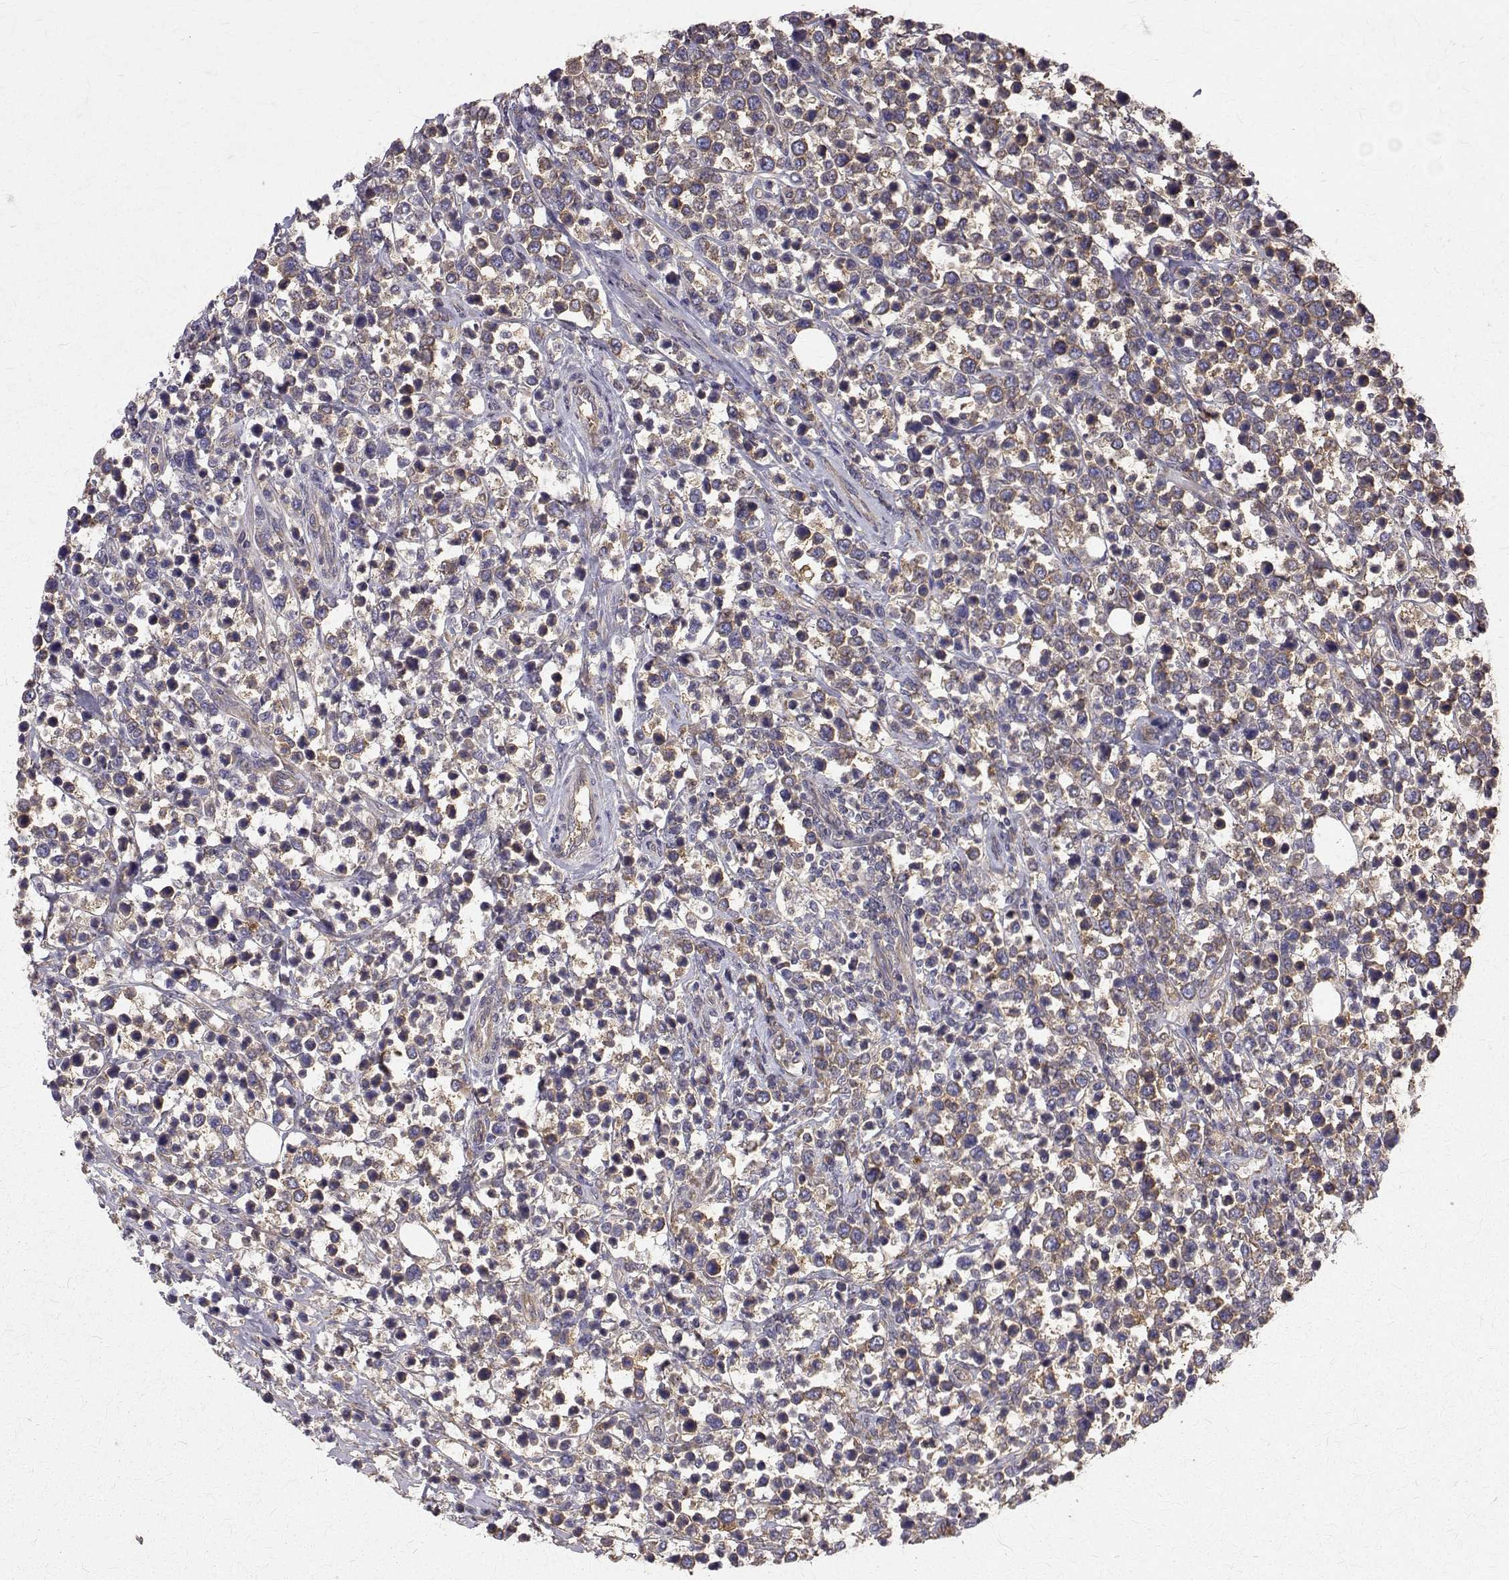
{"staining": {"intensity": "weak", "quantity": "25%-75%", "location": "cytoplasmic/membranous"}, "tissue": "lymphoma", "cell_type": "Tumor cells", "image_type": "cancer", "snomed": [{"axis": "morphology", "description": "Malignant lymphoma, non-Hodgkin's type, High grade"}, {"axis": "topography", "description": "Soft tissue"}], "caption": "Weak cytoplasmic/membranous expression is identified in approximately 25%-75% of tumor cells in lymphoma. (DAB (3,3'-diaminobenzidine) = brown stain, brightfield microscopy at high magnification).", "gene": "FARSB", "patient": {"sex": "female", "age": 56}}